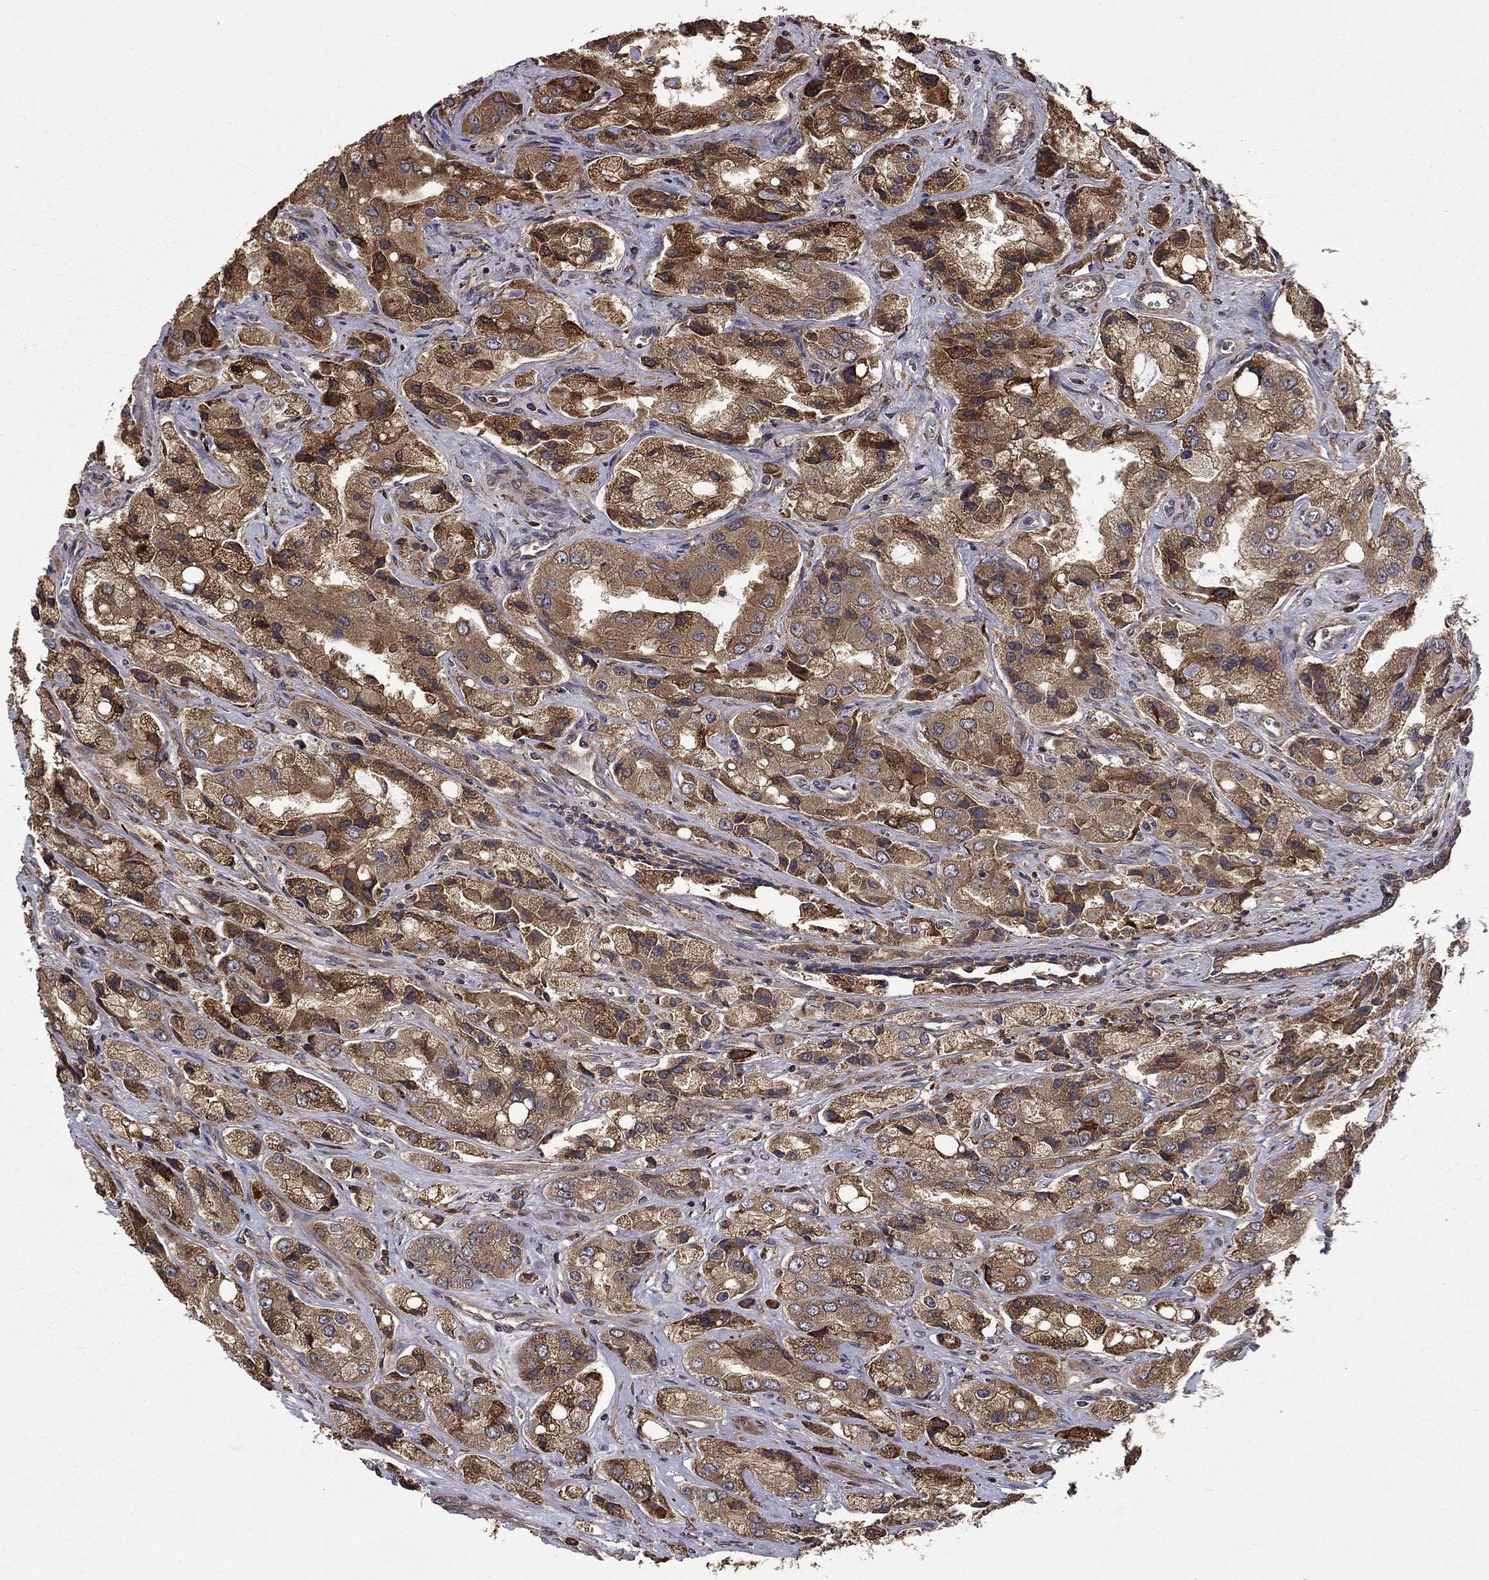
{"staining": {"intensity": "moderate", "quantity": ">75%", "location": "cytoplasmic/membranous"}, "tissue": "prostate cancer", "cell_type": "Tumor cells", "image_type": "cancer", "snomed": [{"axis": "morphology", "description": "Adenocarcinoma, Low grade"}, {"axis": "topography", "description": "Prostate"}], "caption": "Protein analysis of prostate cancer tissue shows moderate cytoplasmic/membranous expression in about >75% of tumor cells.", "gene": "BABAM2", "patient": {"sex": "male", "age": 69}}